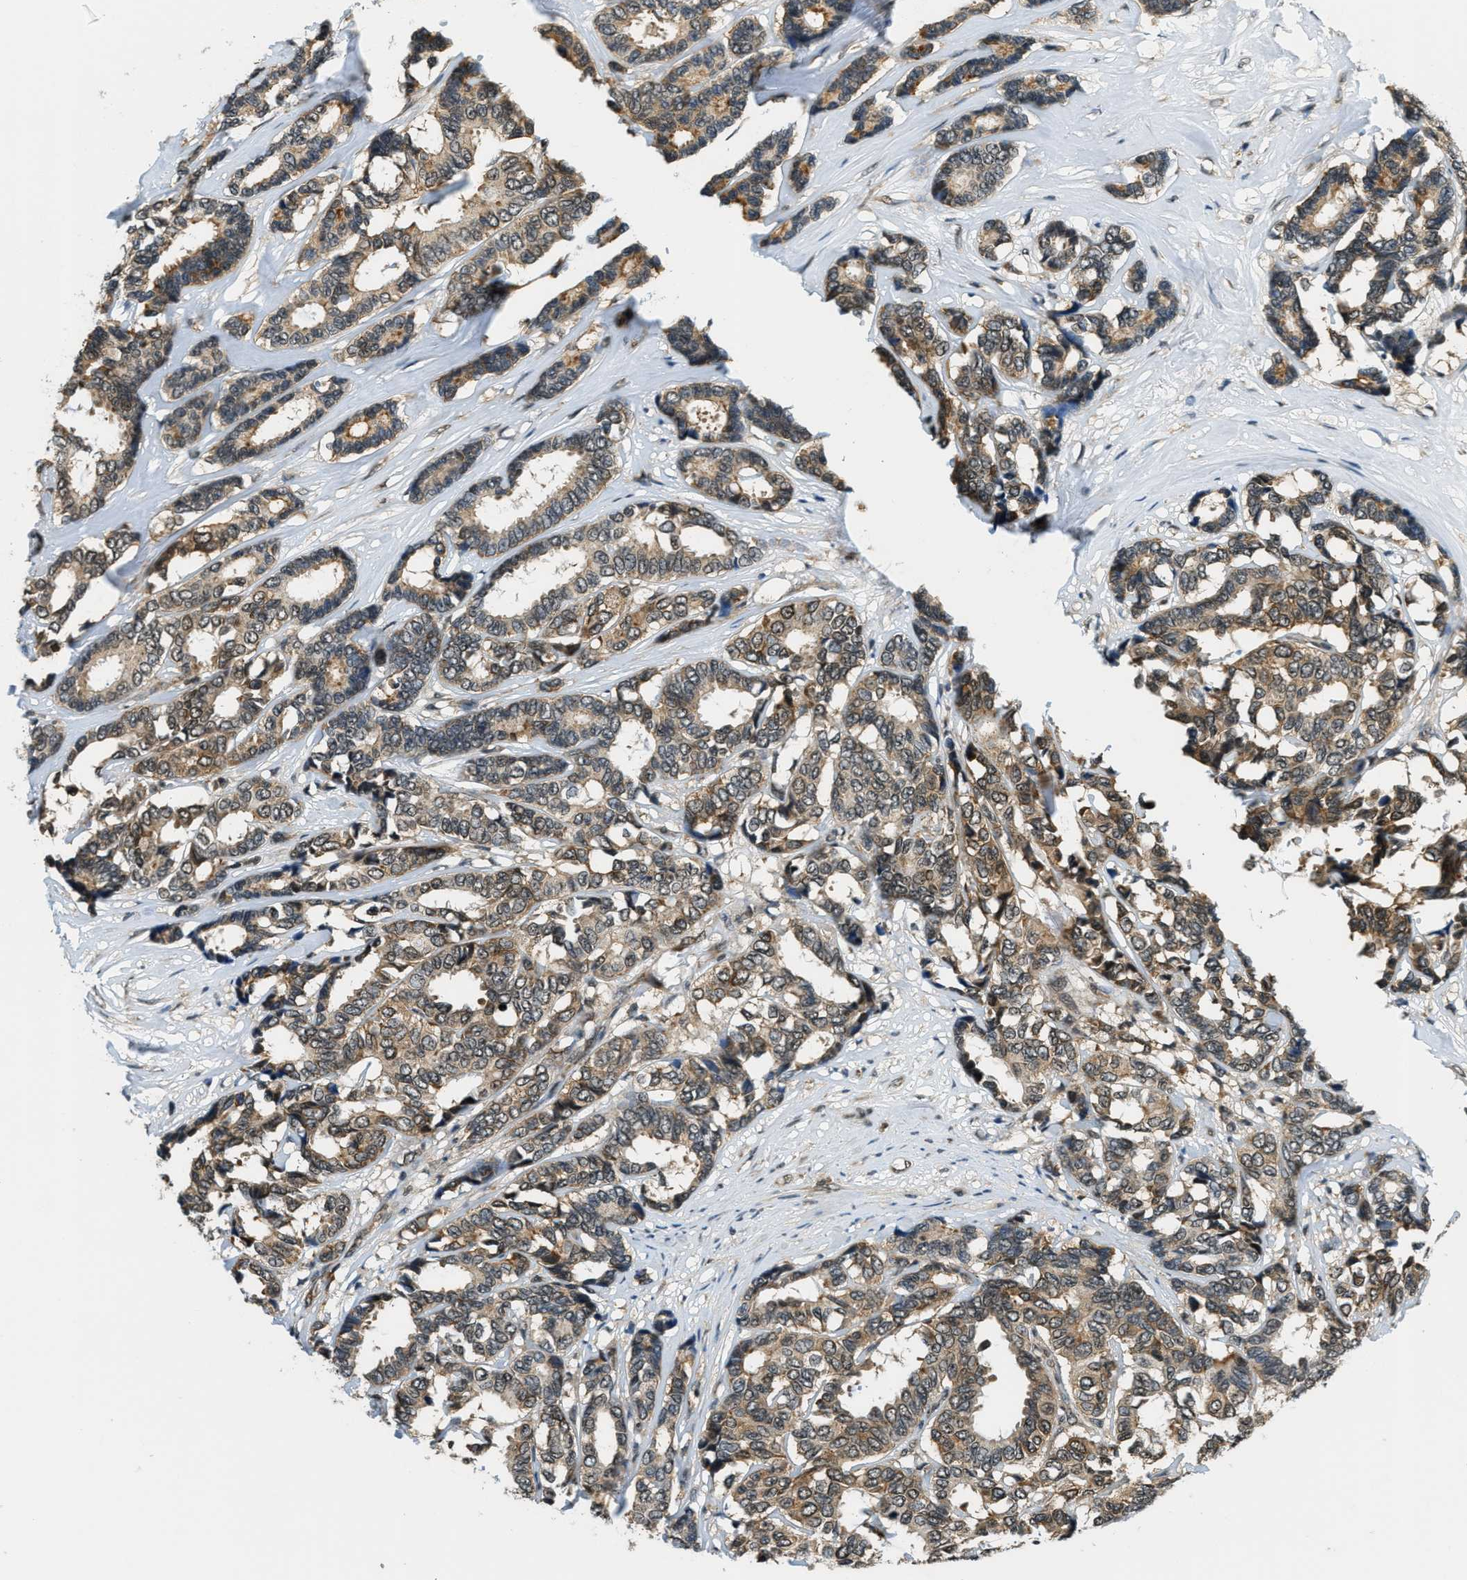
{"staining": {"intensity": "moderate", "quantity": ">75%", "location": "cytoplasmic/membranous"}, "tissue": "breast cancer", "cell_type": "Tumor cells", "image_type": "cancer", "snomed": [{"axis": "morphology", "description": "Duct carcinoma"}, {"axis": "topography", "description": "Breast"}], "caption": "About >75% of tumor cells in breast cancer exhibit moderate cytoplasmic/membranous protein positivity as visualized by brown immunohistochemical staining.", "gene": "RAB11FIP1", "patient": {"sex": "female", "age": 87}}